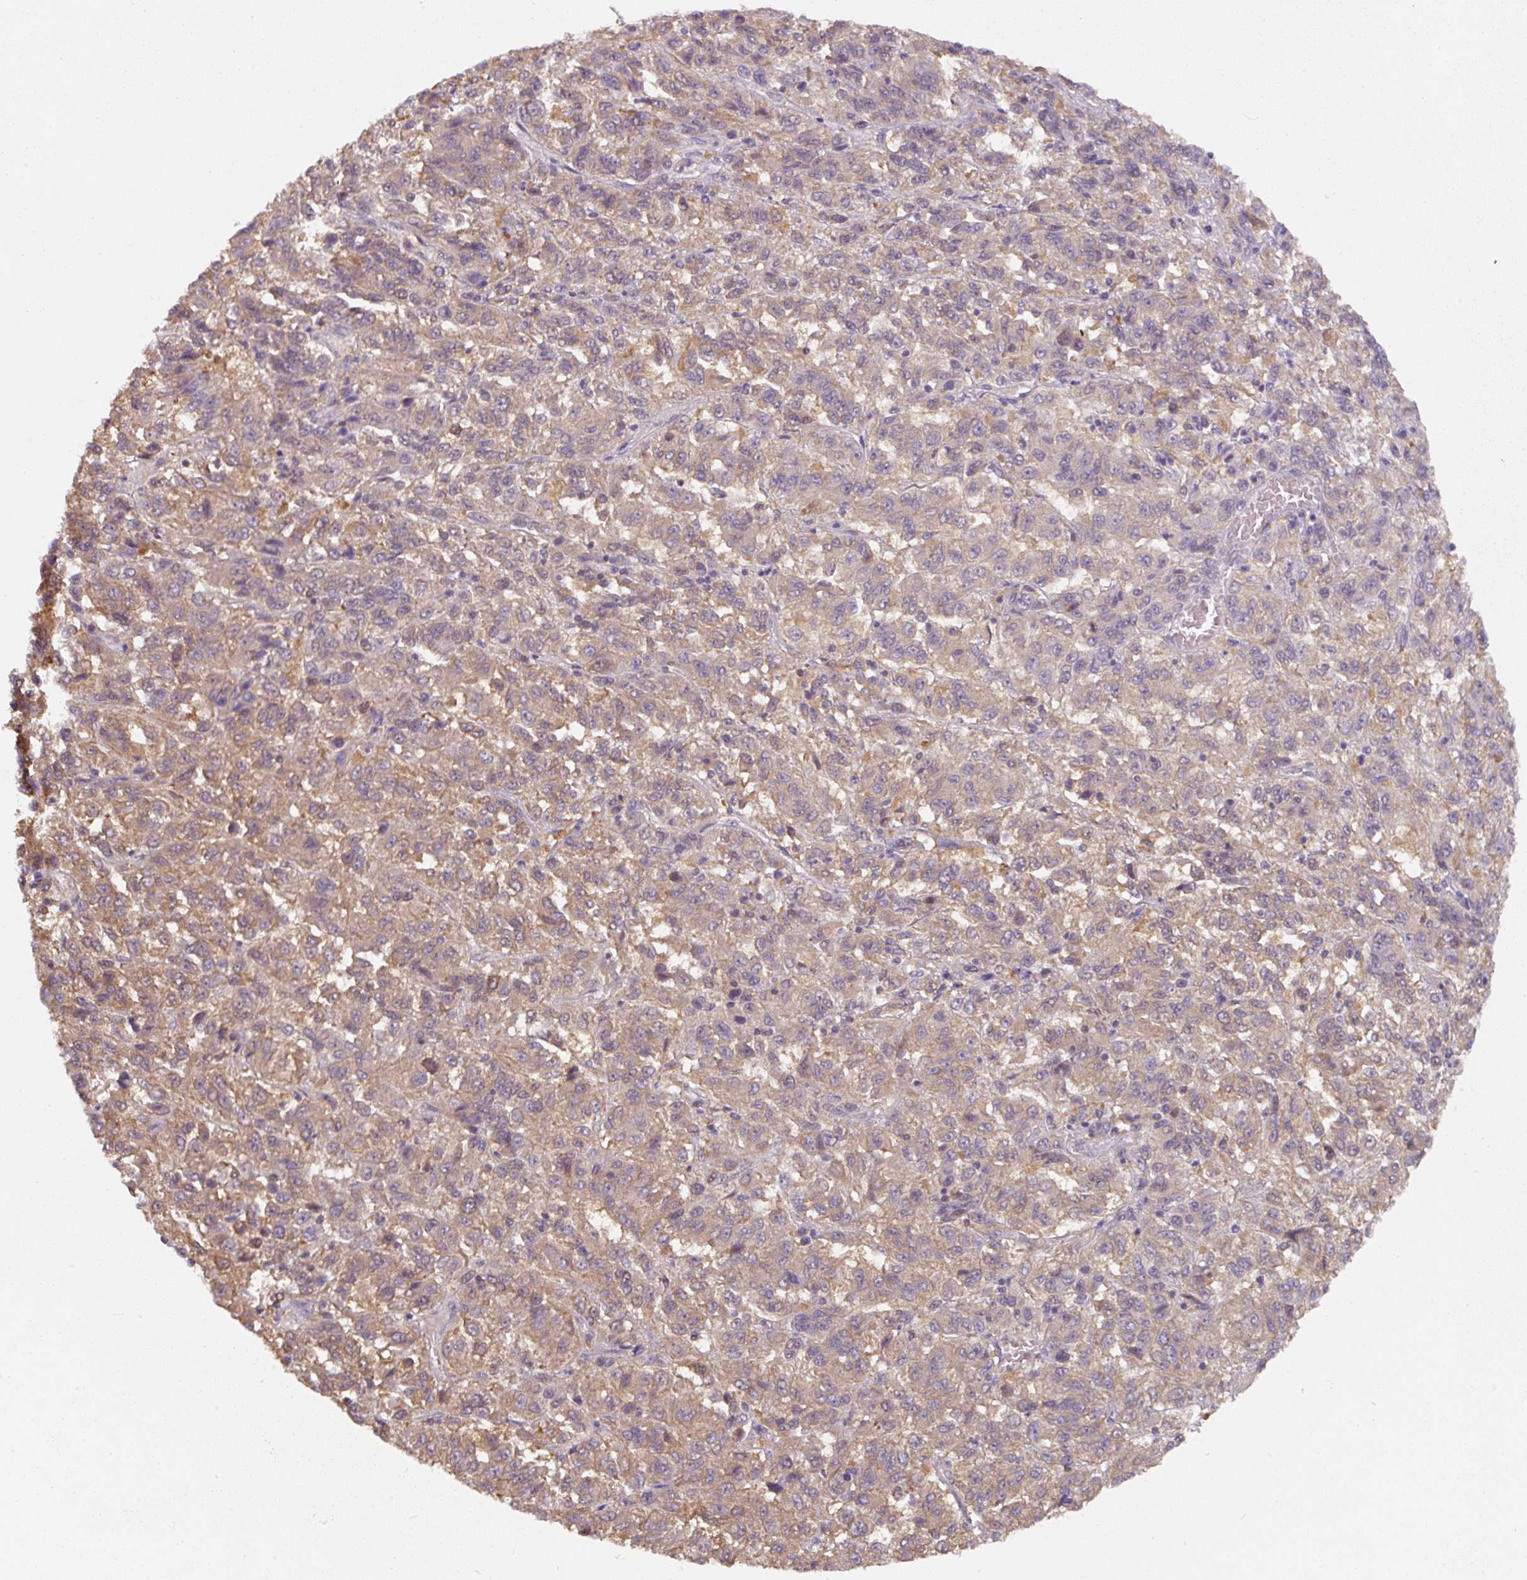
{"staining": {"intensity": "weak", "quantity": "25%-75%", "location": "cytoplasmic/membranous"}, "tissue": "melanoma", "cell_type": "Tumor cells", "image_type": "cancer", "snomed": [{"axis": "morphology", "description": "Malignant melanoma, Metastatic site"}, {"axis": "topography", "description": "Lung"}], "caption": "Melanoma stained with a brown dye shows weak cytoplasmic/membranous positive positivity in approximately 25%-75% of tumor cells.", "gene": "ST13", "patient": {"sex": "male", "age": 64}}